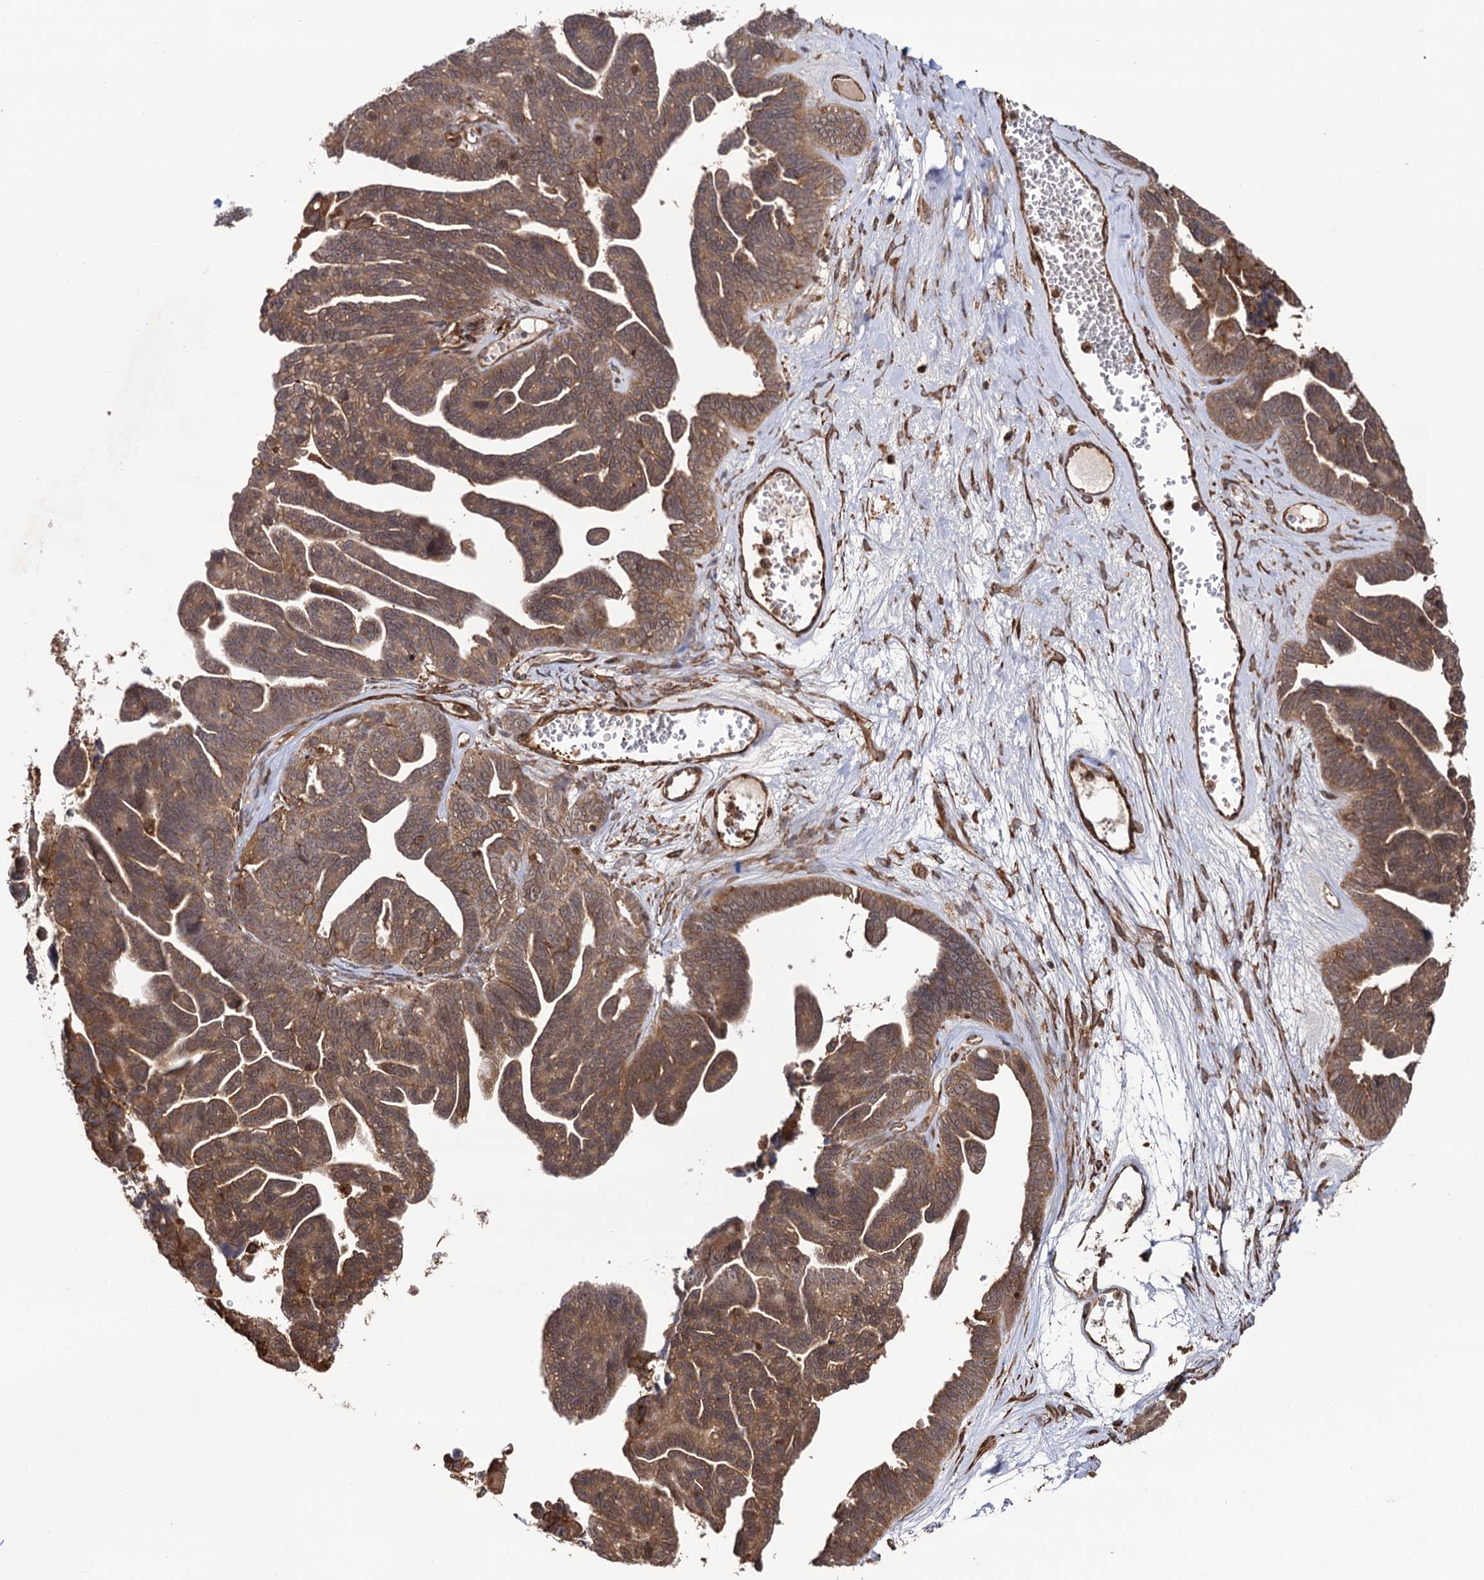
{"staining": {"intensity": "moderate", "quantity": ">75%", "location": "cytoplasmic/membranous"}, "tissue": "ovarian cancer", "cell_type": "Tumor cells", "image_type": "cancer", "snomed": [{"axis": "morphology", "description": "Cystadenocarcinoma, serous, NOS"}, {"axis": "topography", "description": "Ovary"}], "caption": "Immunohistochemistry staining of serous cystadenocarcinoma (ovarian), which displays medium levels of moderate cytoplasmic/membranous expression in about >75% of tumor cells indicating moderate cytoplasmic/membranous protein expression. The staining was performed using DAB (brown) for protein detection and nuclei were counterstained in hematoxylin (blue).", "gene": "ATP8B4", "patient": {"sex": "female", "age": 79}}